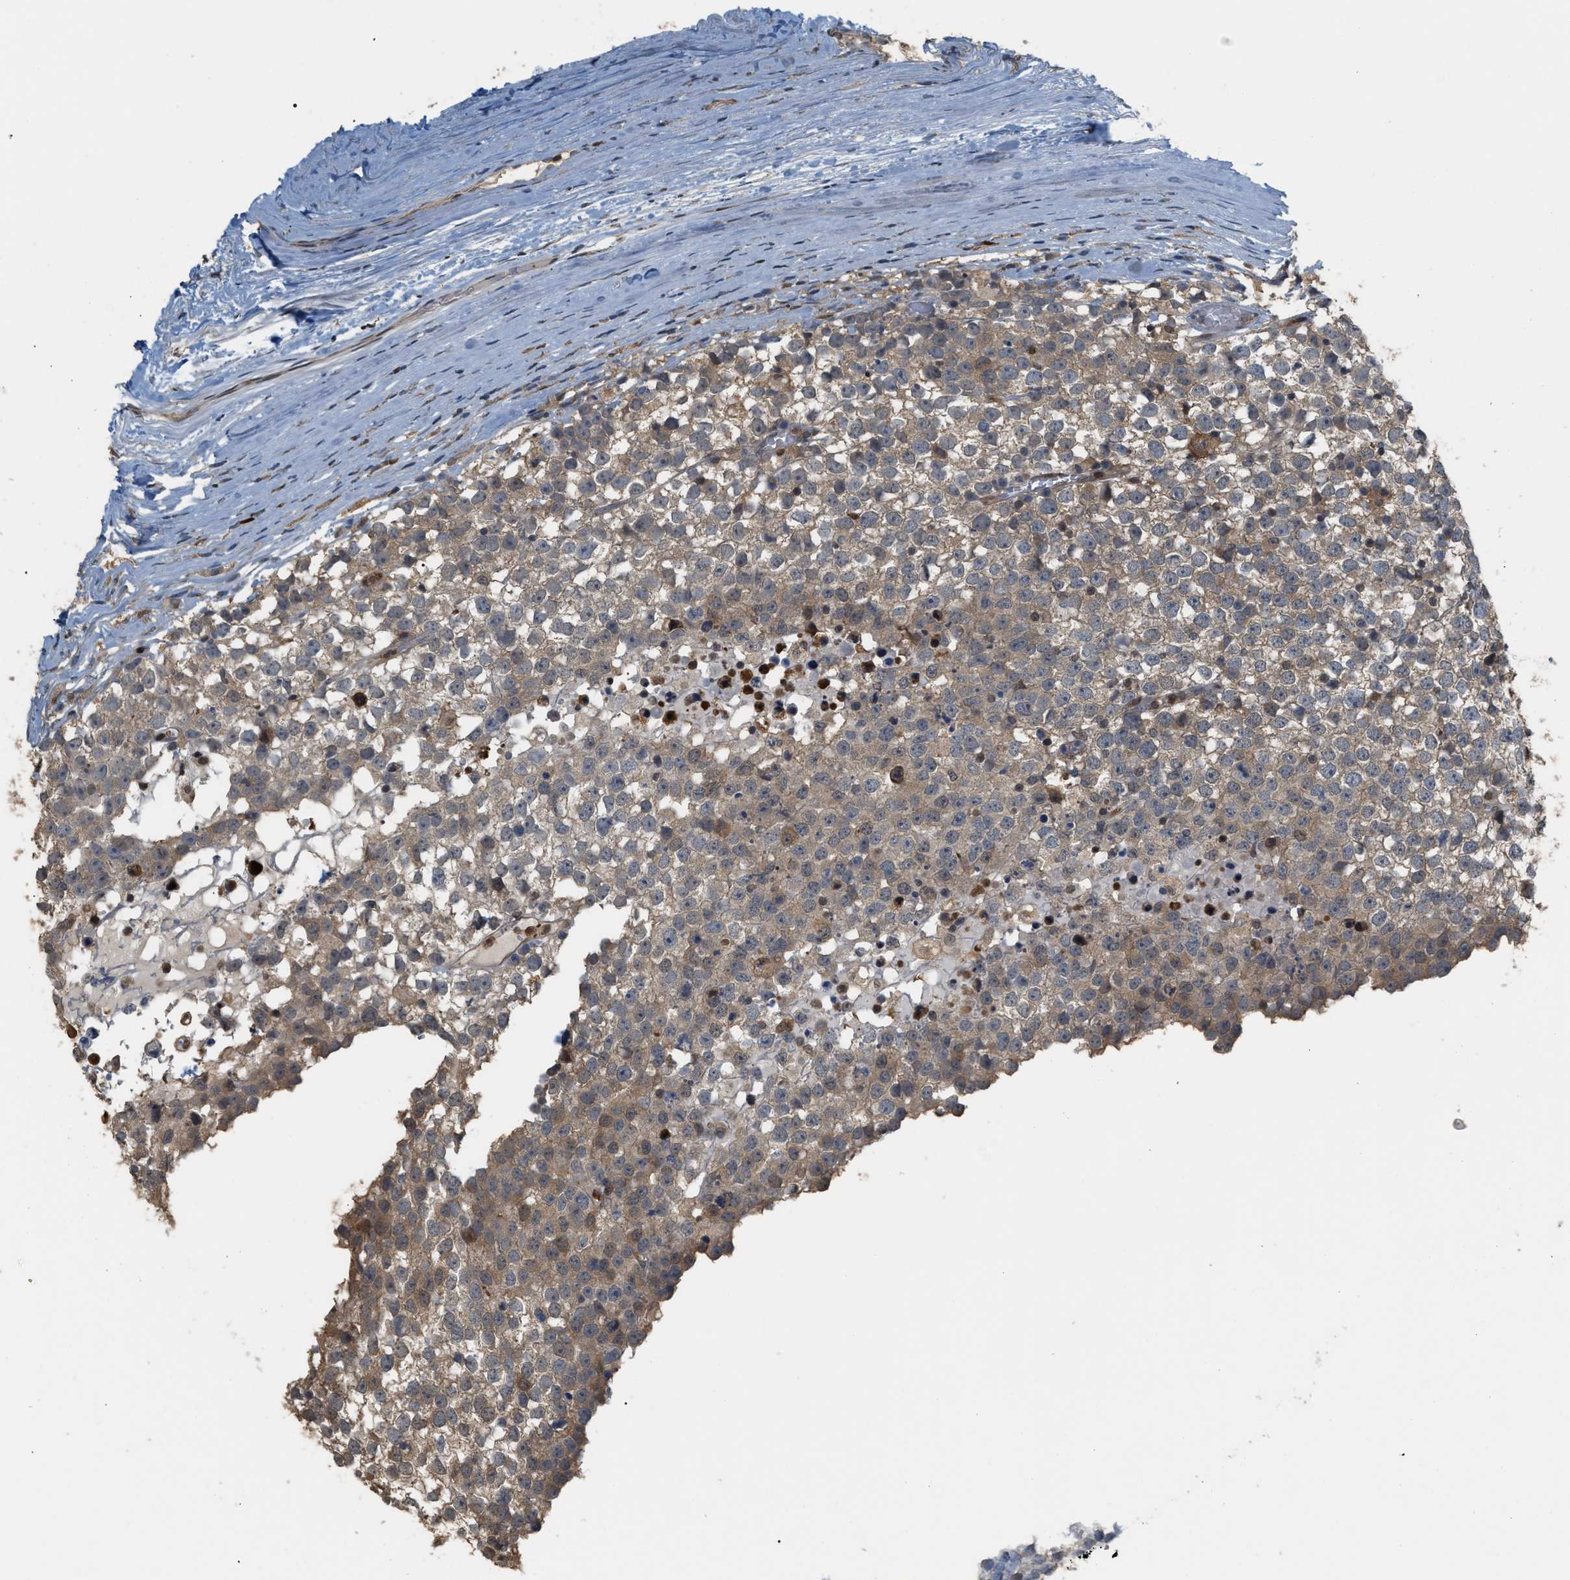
{"staining": {"intensity": "weak", "quantity": "25%-75%", "location": "cytoplasmic/membranous"}, "tissue": "testis cancer", "cell_type": "Tumor cells", "image_type": "cancer", "snomed": [{"axis": "morphology", "description": "Seminoma, NOS"}, {"axis": "topography", "description": "Testis"}], "caption": "DAB immunohistochemical staining of human testis cancer displays weak cytoplasmic/membranous protein positivity in about 25%-75% of tumor cells.", "gene": "MTPN", "patient": {"sex": "male", "age": 65}}